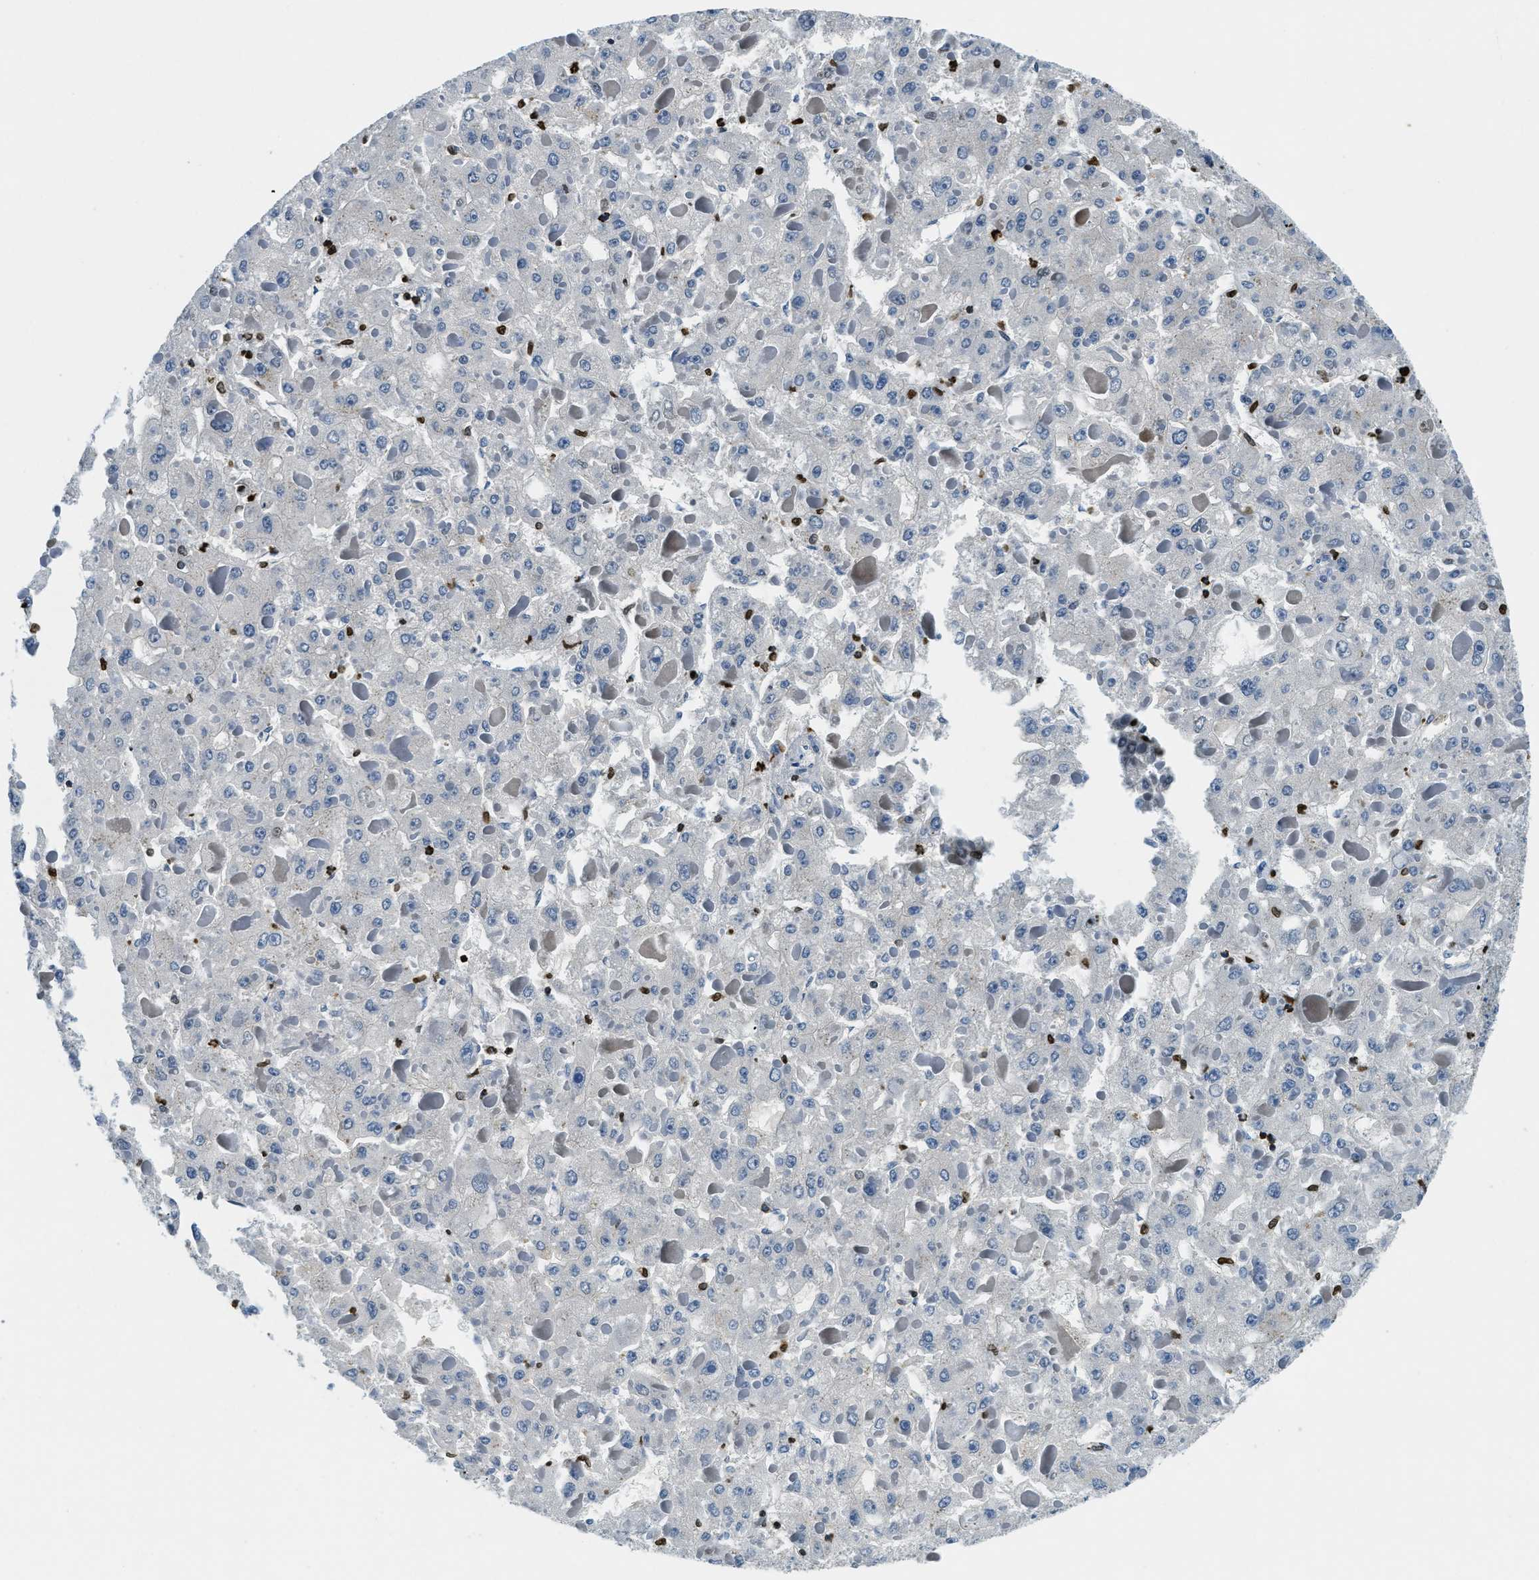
{"staining": {"intensity": "negative", "quantity": "none", "location": "none"}, "tissue": "liver cancer", "cell_type": "Tumor cells", "image_type": "cancer", "snomed": [{"axis": "morphology", "description": "Carcinoma, Hepatocellular, NOS"}, {"axis": "topography", "description": "Liver"}], "caption": "A micrograph of liver cancer stained for a protein reveals no brown staining in tumor cells. (Stains: DAB IHC with hematoxylin counter stain, Microscopy: brightfield microscopy at high magnification).", "gene": "GNS", "patient": {"sex": "female", "age": 73}}